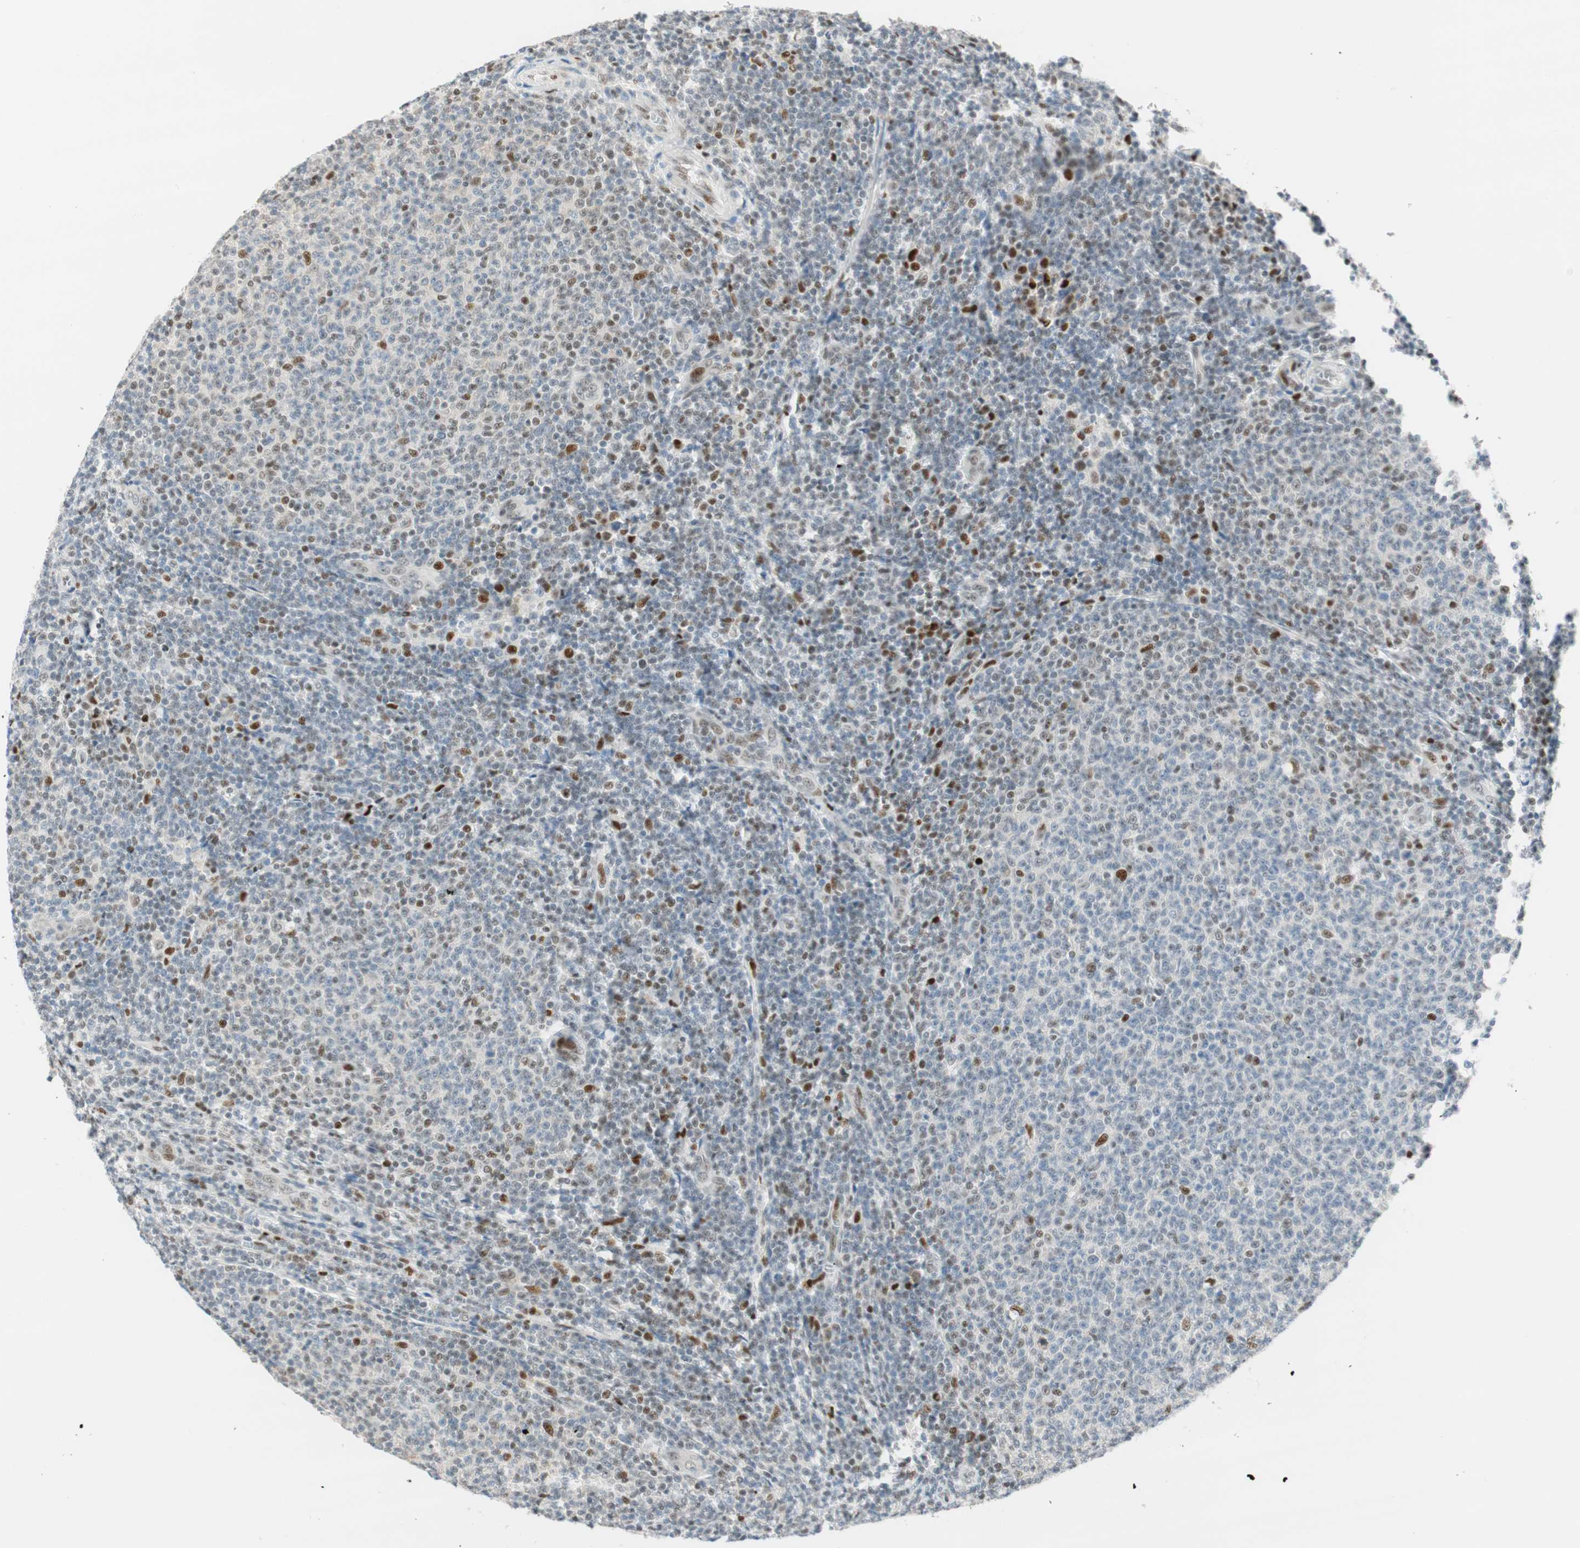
{"staining": {"intensity": "weak", "quantity": "<25%", "location": "nuclear"}, "tissue": "lymphoma", "cell_type": "Tumor cells", "image_type": "cancer", "snomed": [{"axis": "morphology", "description": "Malignant lymphoma, non-Hodgkin's type, Low grade"}, {"axis": "topography", "description": "Lymph node"}], "caption": "An image of human malignant lymphoma, non-Hodgkin's type (low-grade) is negative for staining in tumor cells.", "gene": "MSX2", "patient": {"sex": "male", "age": 66}}